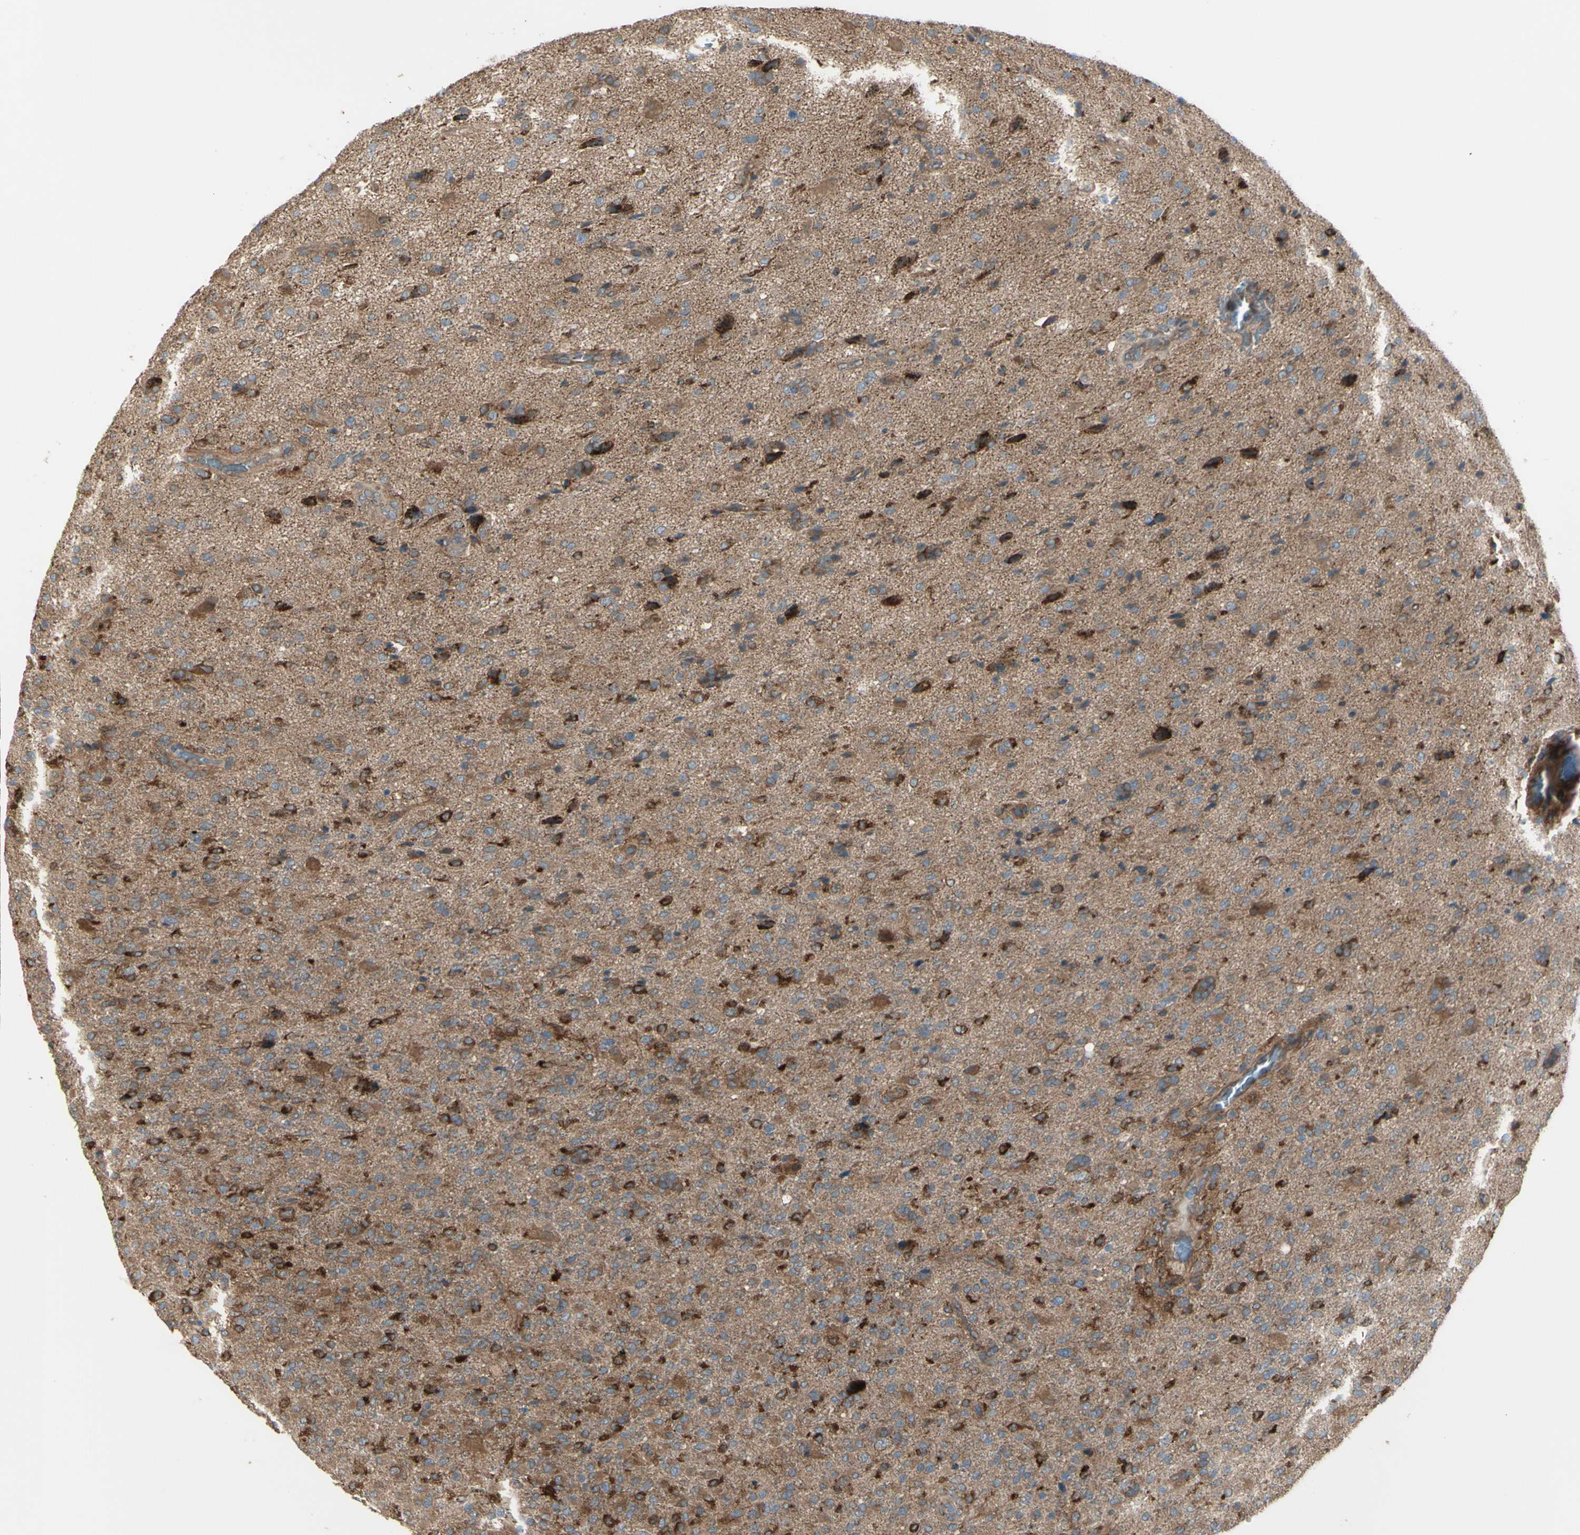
{"staining": {"intensity": "moderate", "quantity": "25%-75%", "location": "cytoplasmic/membranous"}, "tissue": "glioma", "cell_type": "Tumor cells", "image_type": "cancer", "snomed": [{"axis": "morphology", "description": "Glioma, malignant, High grade"}, {"axis": "topography", "description": "Brain"}], "caption": "Moderate cytoplasmic/membranous positivity for a protein is appreciated in approximately 25%-75% of tumor cells of glioma using IHC.", "gene": "IGSF9B", "patient": {"sex": "male", "age": 71}}